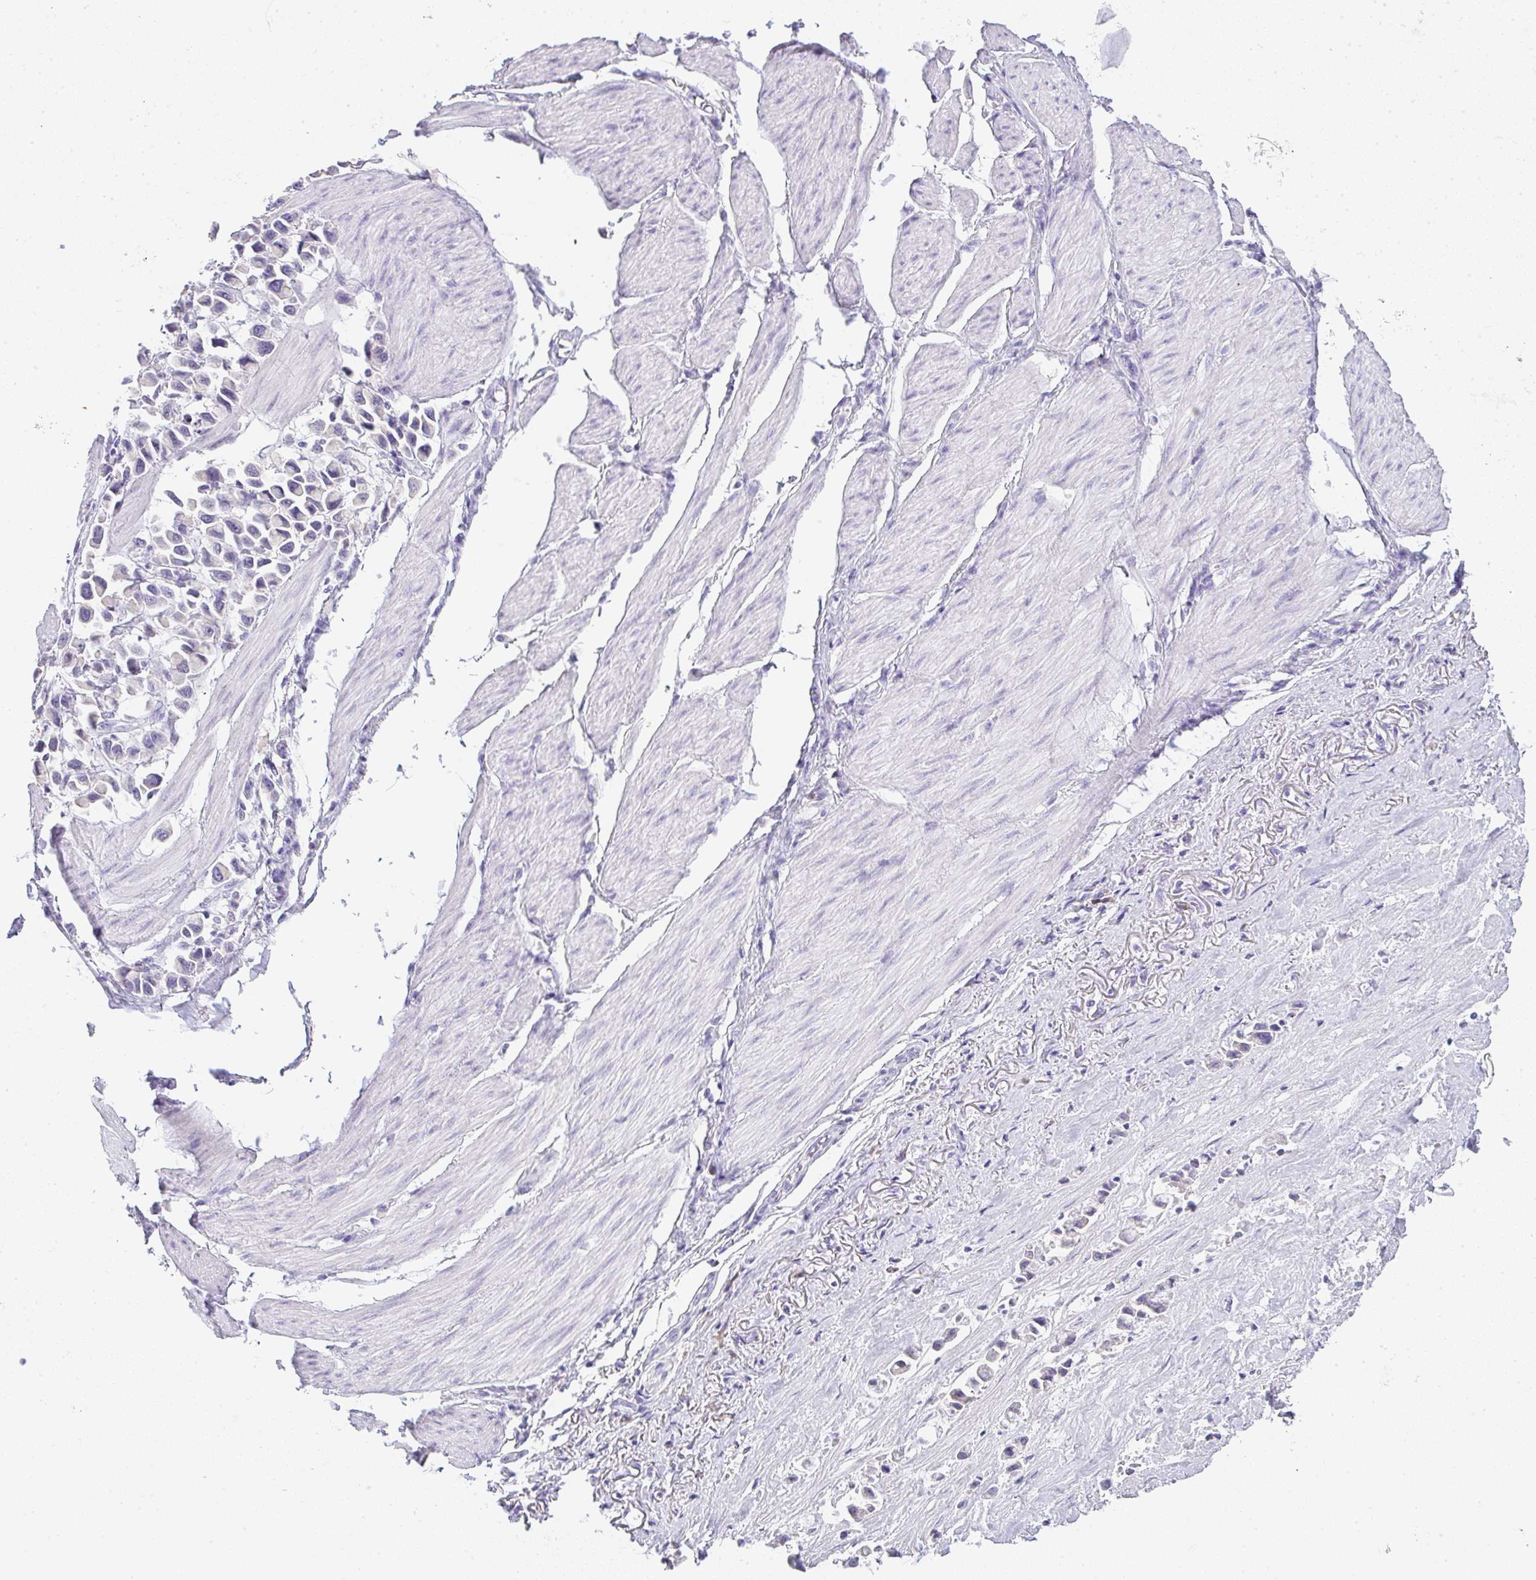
{"staining": {"intensity": "negative", "quantity": "none", "location": "none"}, "tissue": "stomach cancer", "cell_type": "Tumor cells", "image_type": "cancer", "snomed": [{"axis": "morphology", "description": "Adenocarcinoma, NOS"}, {"axis": "topography", "description": "Stomach"}], "caption": "A photomicrograph of human stomach cancer (adenocarcinoma) is negative for staining in tumor cells. (DAB (3,3'-diaminobenzidine) IHC with hematoxylin counter stain).", "gene": "LPAR4", "patient": {"sex": "female", "age": 81}}